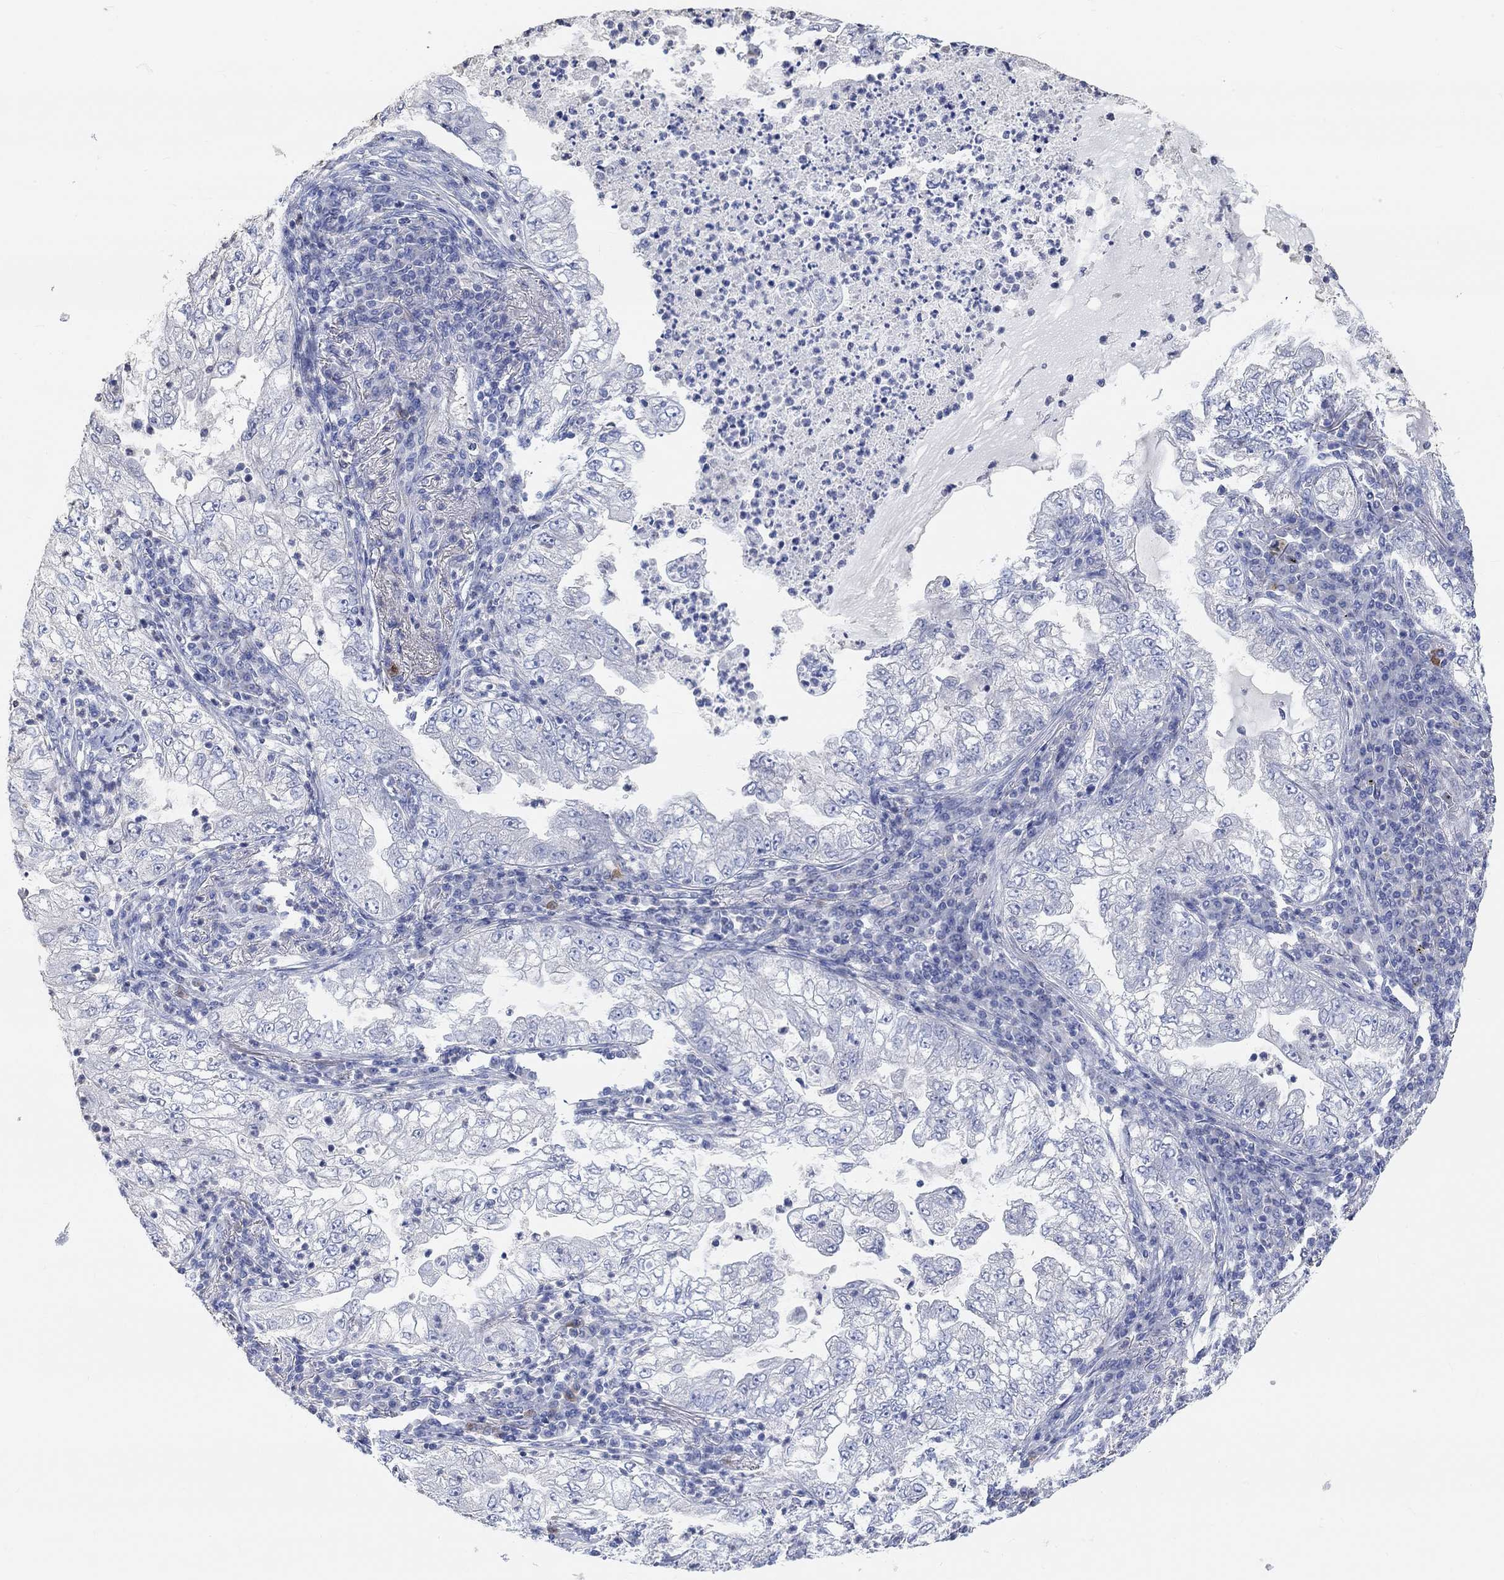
{"staining": {"intensity": "negative", "quantity": "none", "location": "none"}, "tissue": "lung cancer", "cell_type": "Tumor cells", "image_type": "cancer", "snomed": [{"axis": "morphology", "description": "Adenocarcinoma, NOS"}, {"axis": "topography", "description": "Lung"}], "caption": "IHC image of neoplastic tissue: human lung cancer (adenocarcinoma) stained with DAB (3,3'-diaminobenzidine) displays no significant protein expression in tumor cells. (Stains: DAB immunohistochemistry (IHC) with hematoxylin counter stain, Microscopy: brightfield microscopy at high magnification).", "gene": "NLRP14", "patient": {"sex": "female", "age": 73}}